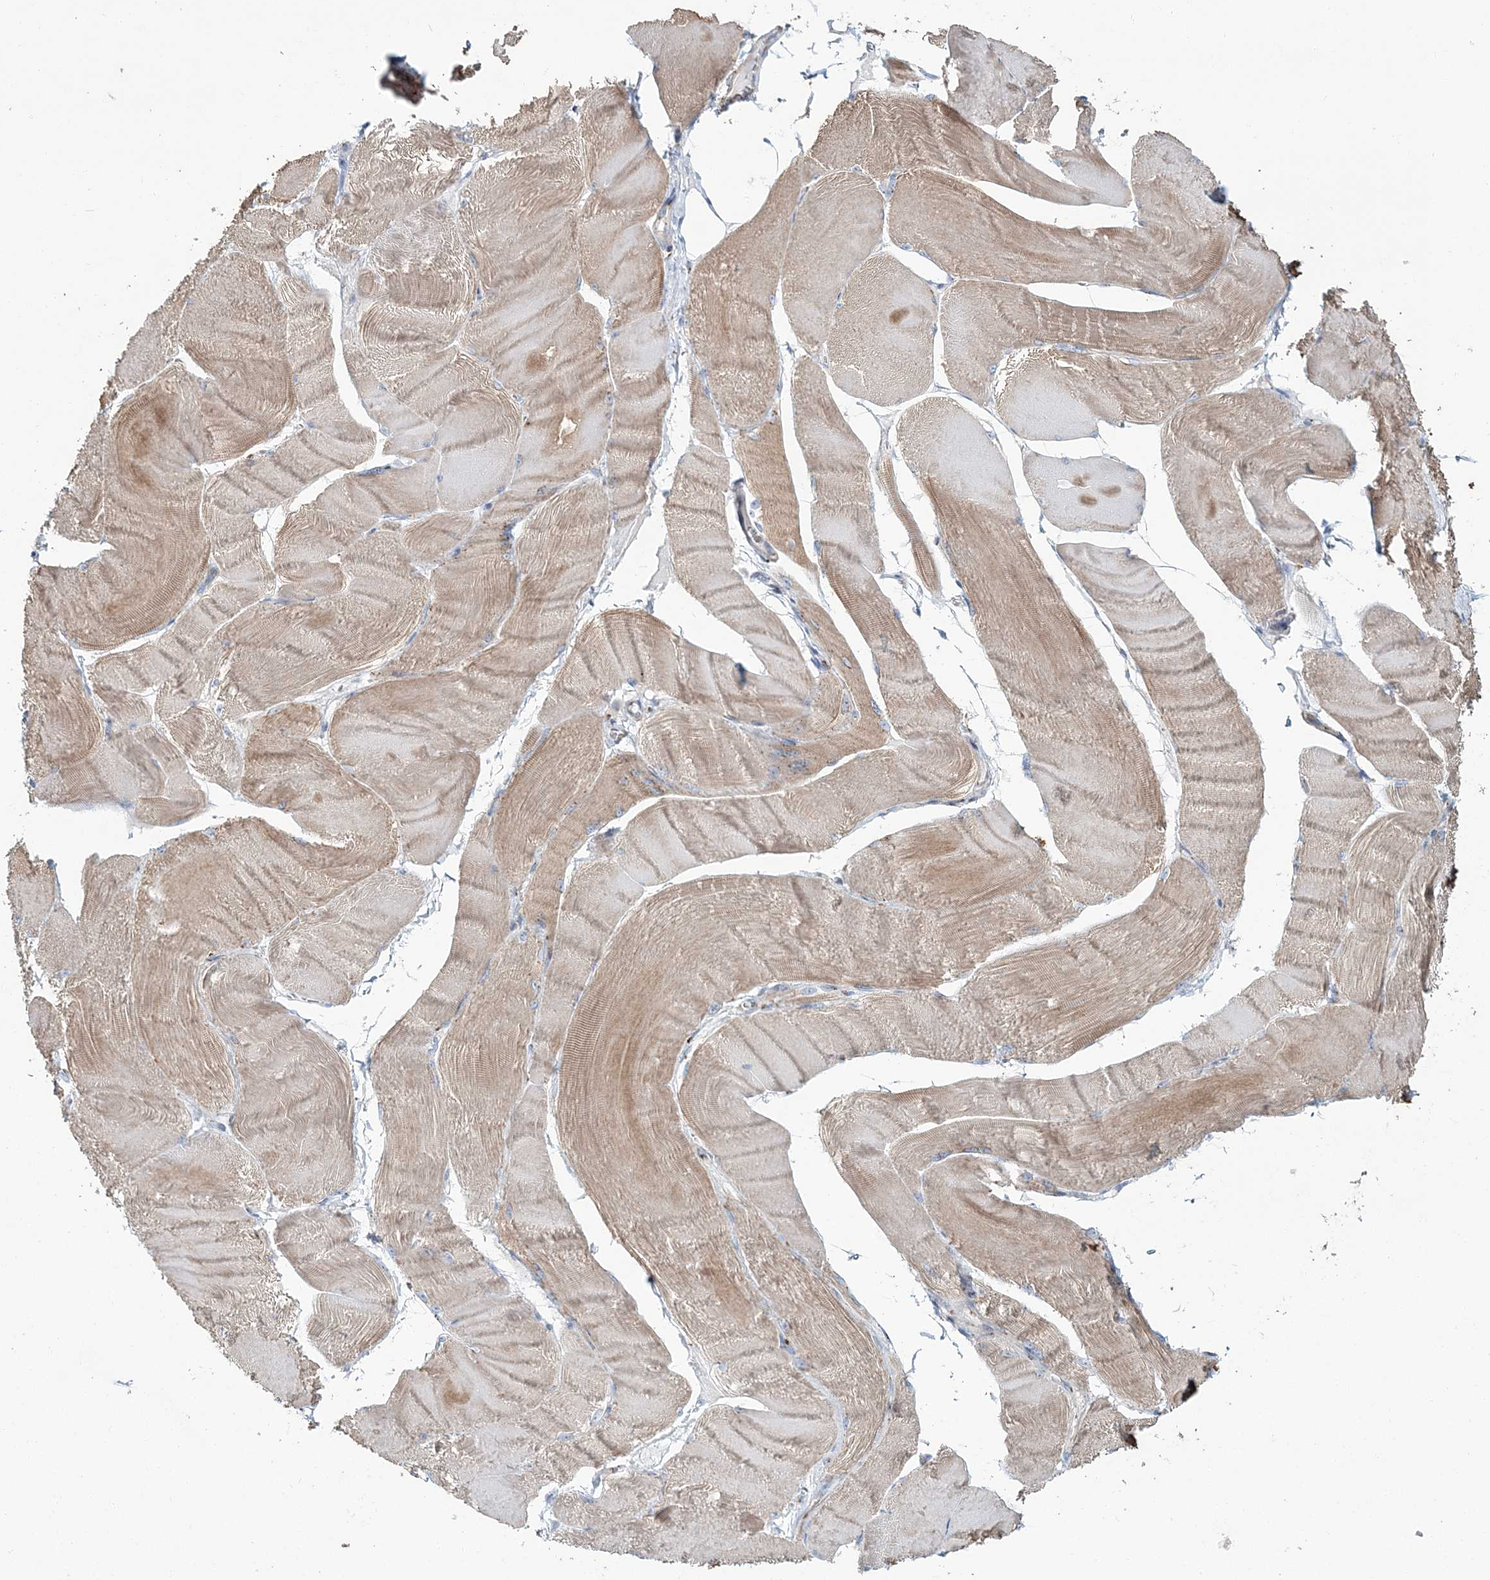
{"staining": {"intensity": "weak", "quantity": ">75%", "location": "cytoplasmic/membranous"}, "tissue": "skeletal muscle", "cell_type": "Myocytes", "image_type": "normal", "snomed": [{"axis": "morphology", "description": "Normal tissue, NOS"}, {"axis": "morphology", "description": "Basal cell carcinoma"}, {"axis": "topography", "description": "Skeletal muscle"}], "caption": "Immunohistochemical staining of benign skeletal muscle shows >75% levels of weak cytoplasmic/membranous protein expression in approximately >75% of myocytes. The staining was performed using DAB (3,3'-diaminobenzidine) to visualize the protein expression in brown, while the nuclei were stained in blue with hematoxylin (Magnification: 20x).", "gene": "MAN1A2", "patient": {"sex": "female", "age": 64}}